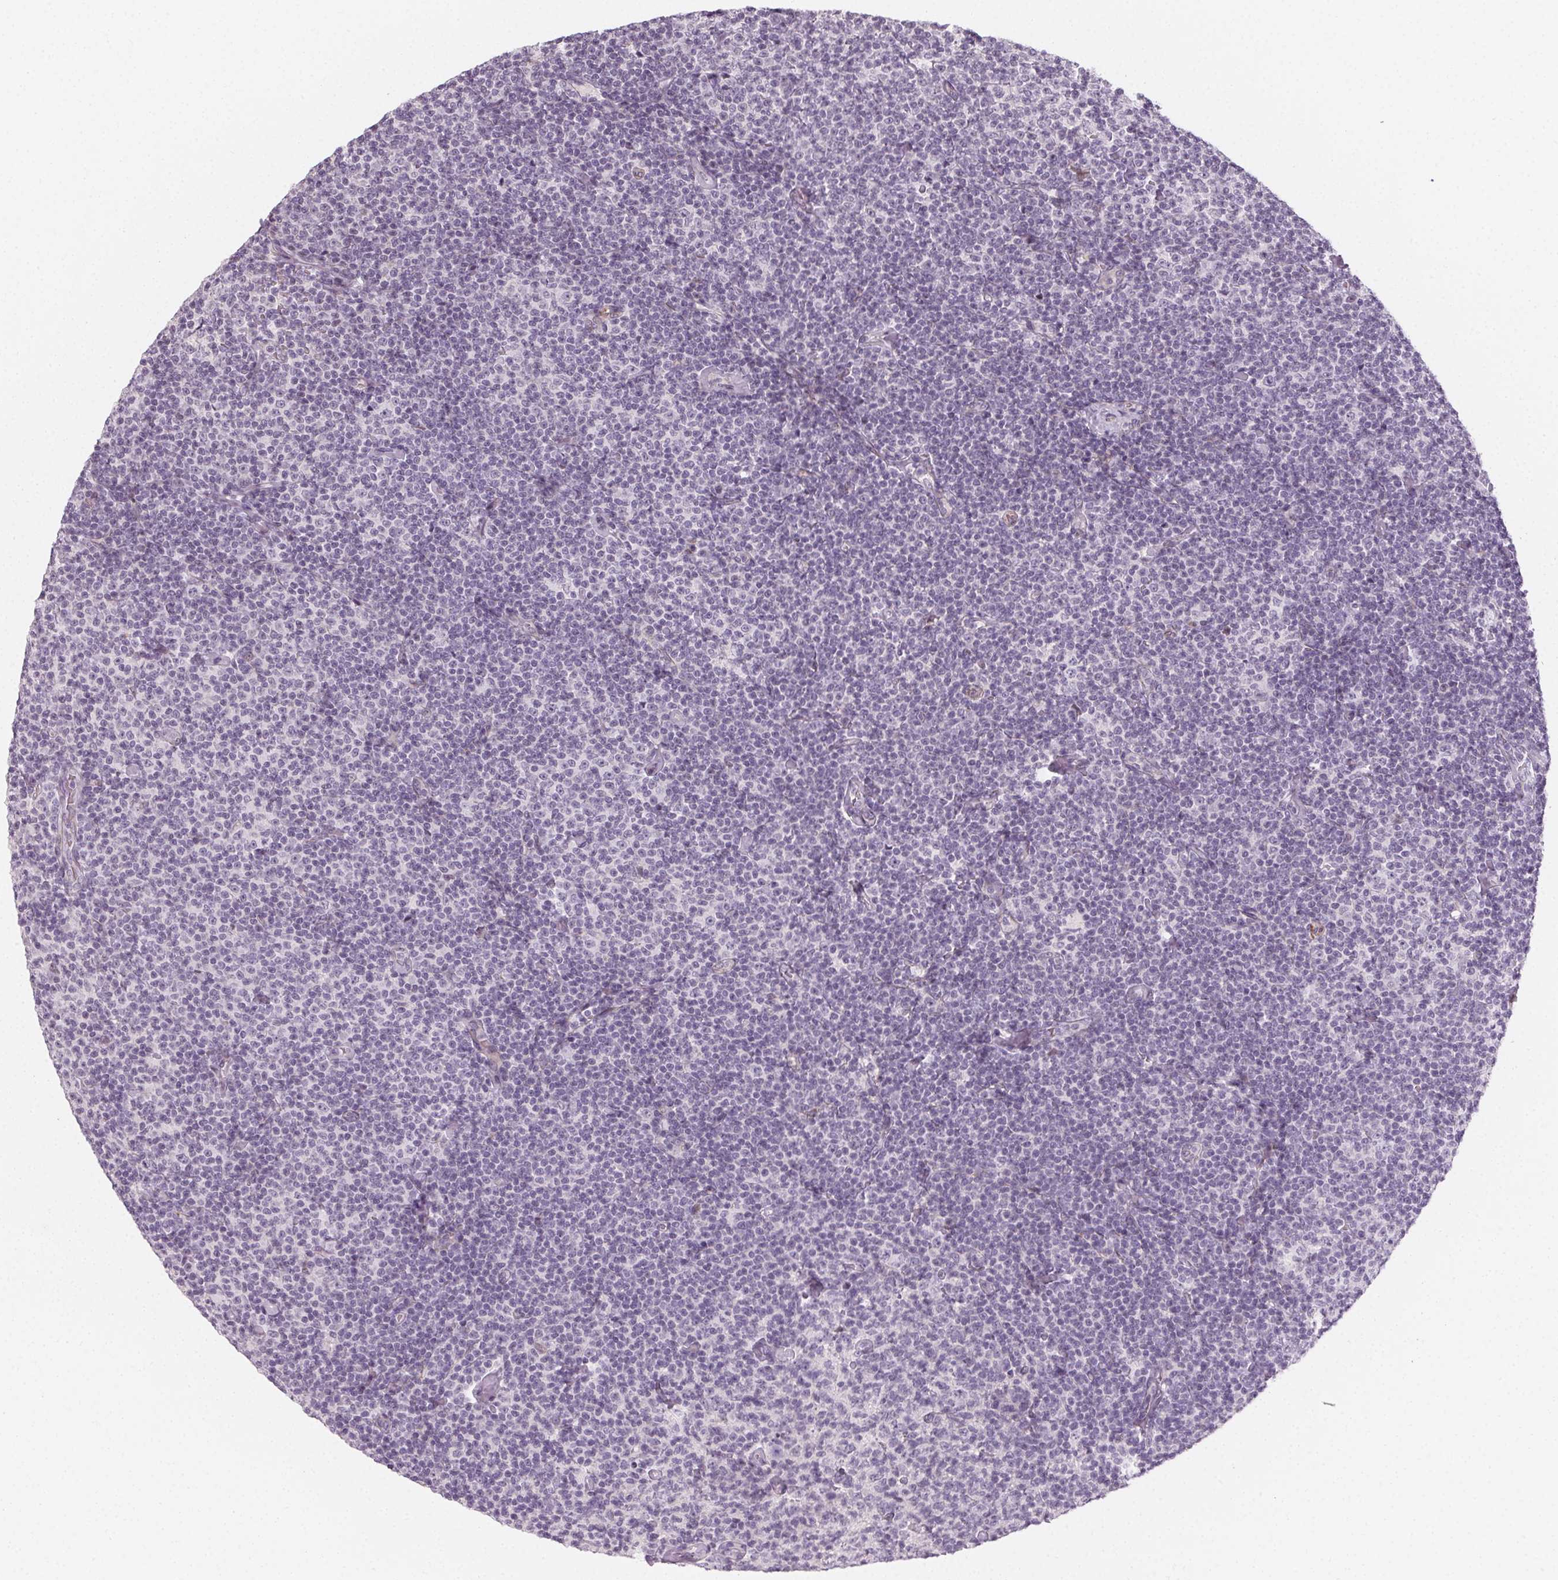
{"staining": {"intensity": "negative", "quantity": "none", "location": "none"}, "tissue": "lymphoma", "cell_type": "Tumor cells", "image_type": "cancer", "snomed": [{"axis": "morphology", "description": "Malignant lymphoma, non-Hodgkin's type, Low grade"}, {"axis": "topography", "description": "Lymph node"}], "caption": "This is an immunohistochemistry (IHC) micrograph of human lymphoma. There is no positivity in tumor cells.", "gene": "CCDC96", "patient": {"sex": "male", "age": 81}}